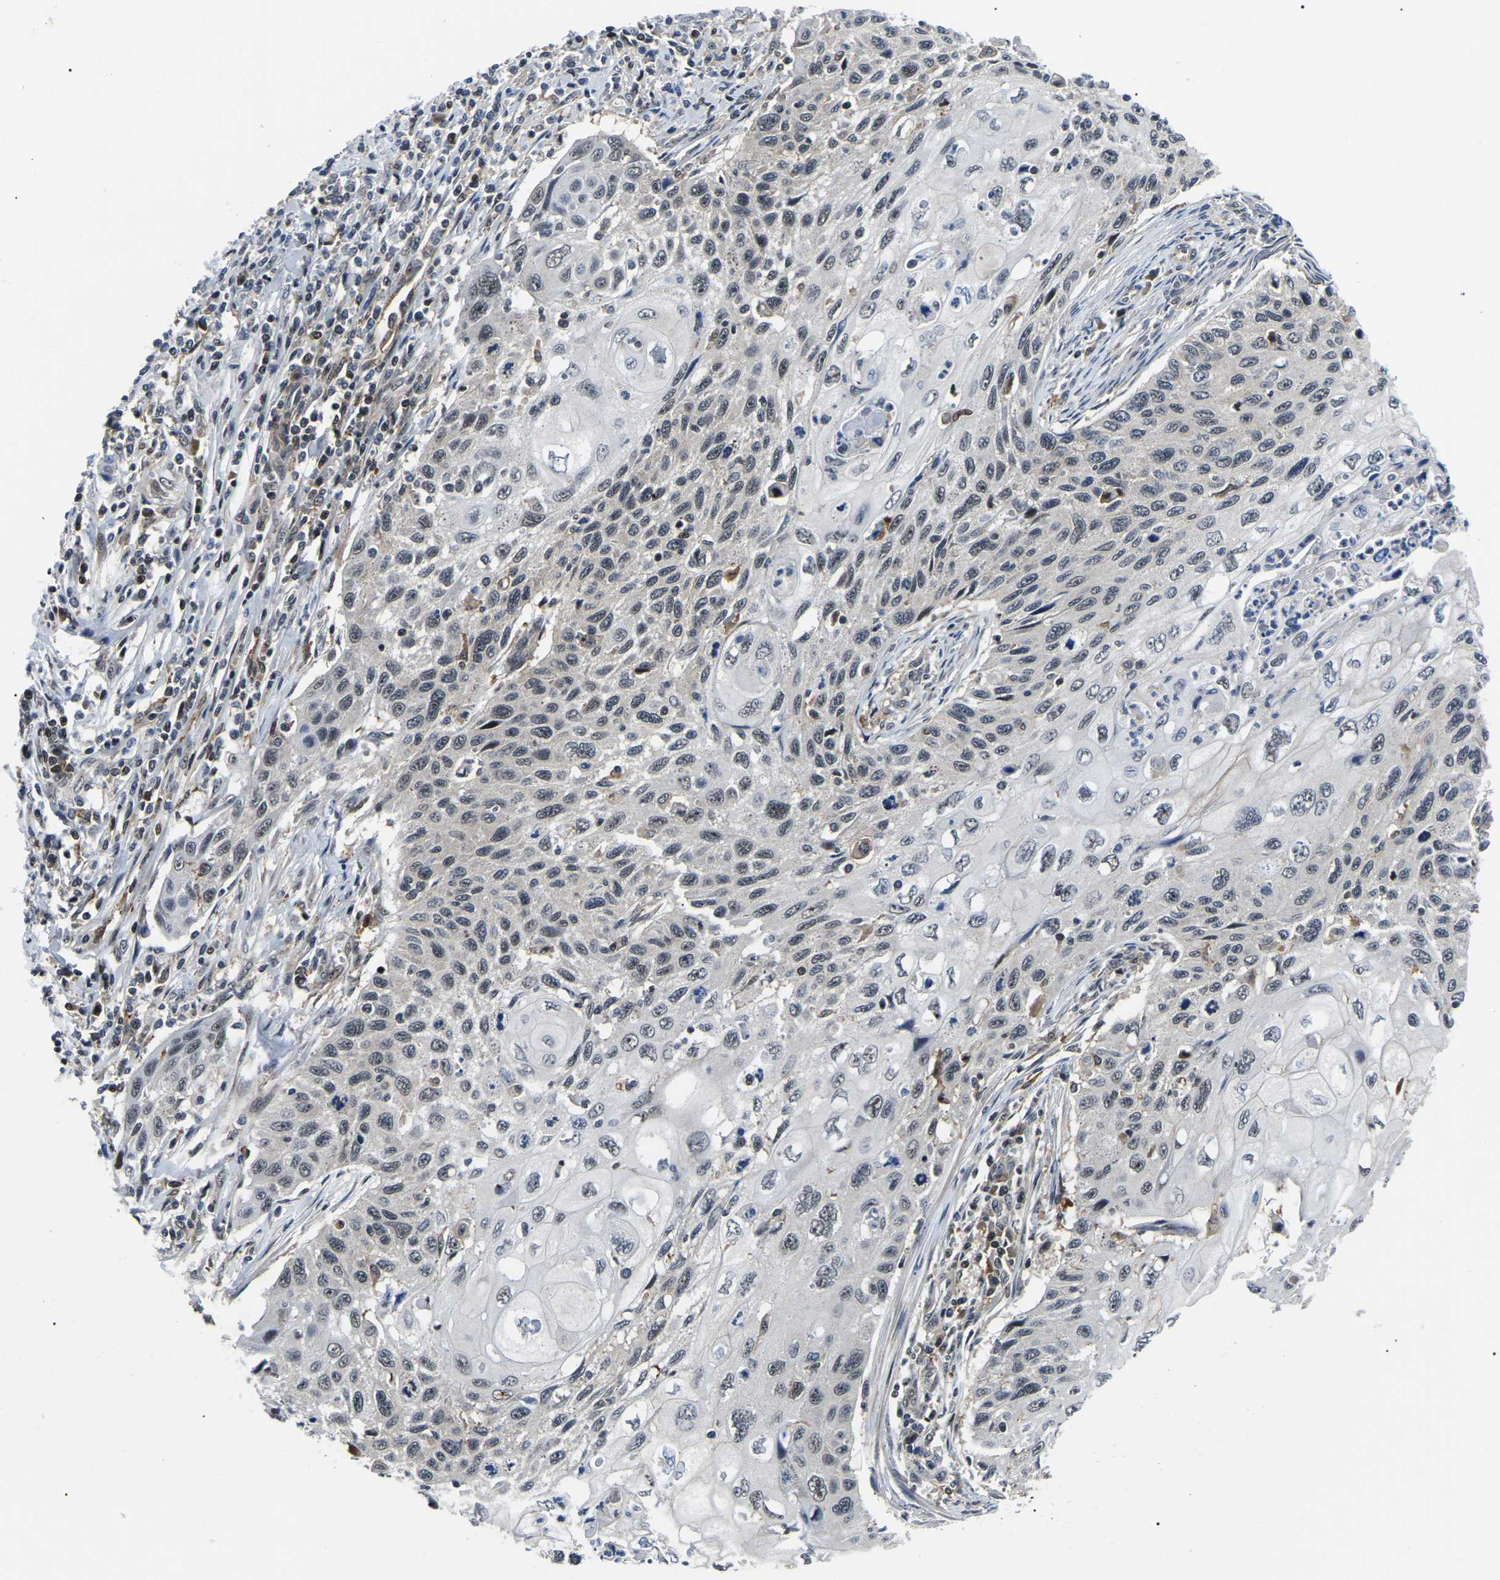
{"staining": {"intensity": "moderate", "quantity": "25%-75%", "location": "nuclear"}, "tissue": "cervical cancer", "cell_type": "Tumor cells", "image_type": "cancer", "snomed": [{"axis": "morphology", "description": "Squamous cell carcinoma, NOS"}, {"axis": "topography", "description": "Cervix"}], "caption": "Protein analysis of cervical cancer (squamous cell carcinoma) tissue exhibits moderate nuclear positivity in approximately 25%-75% of tumor cells.", "gene": "RRP1B", "patient": {"sex": "female", "age": 70}}